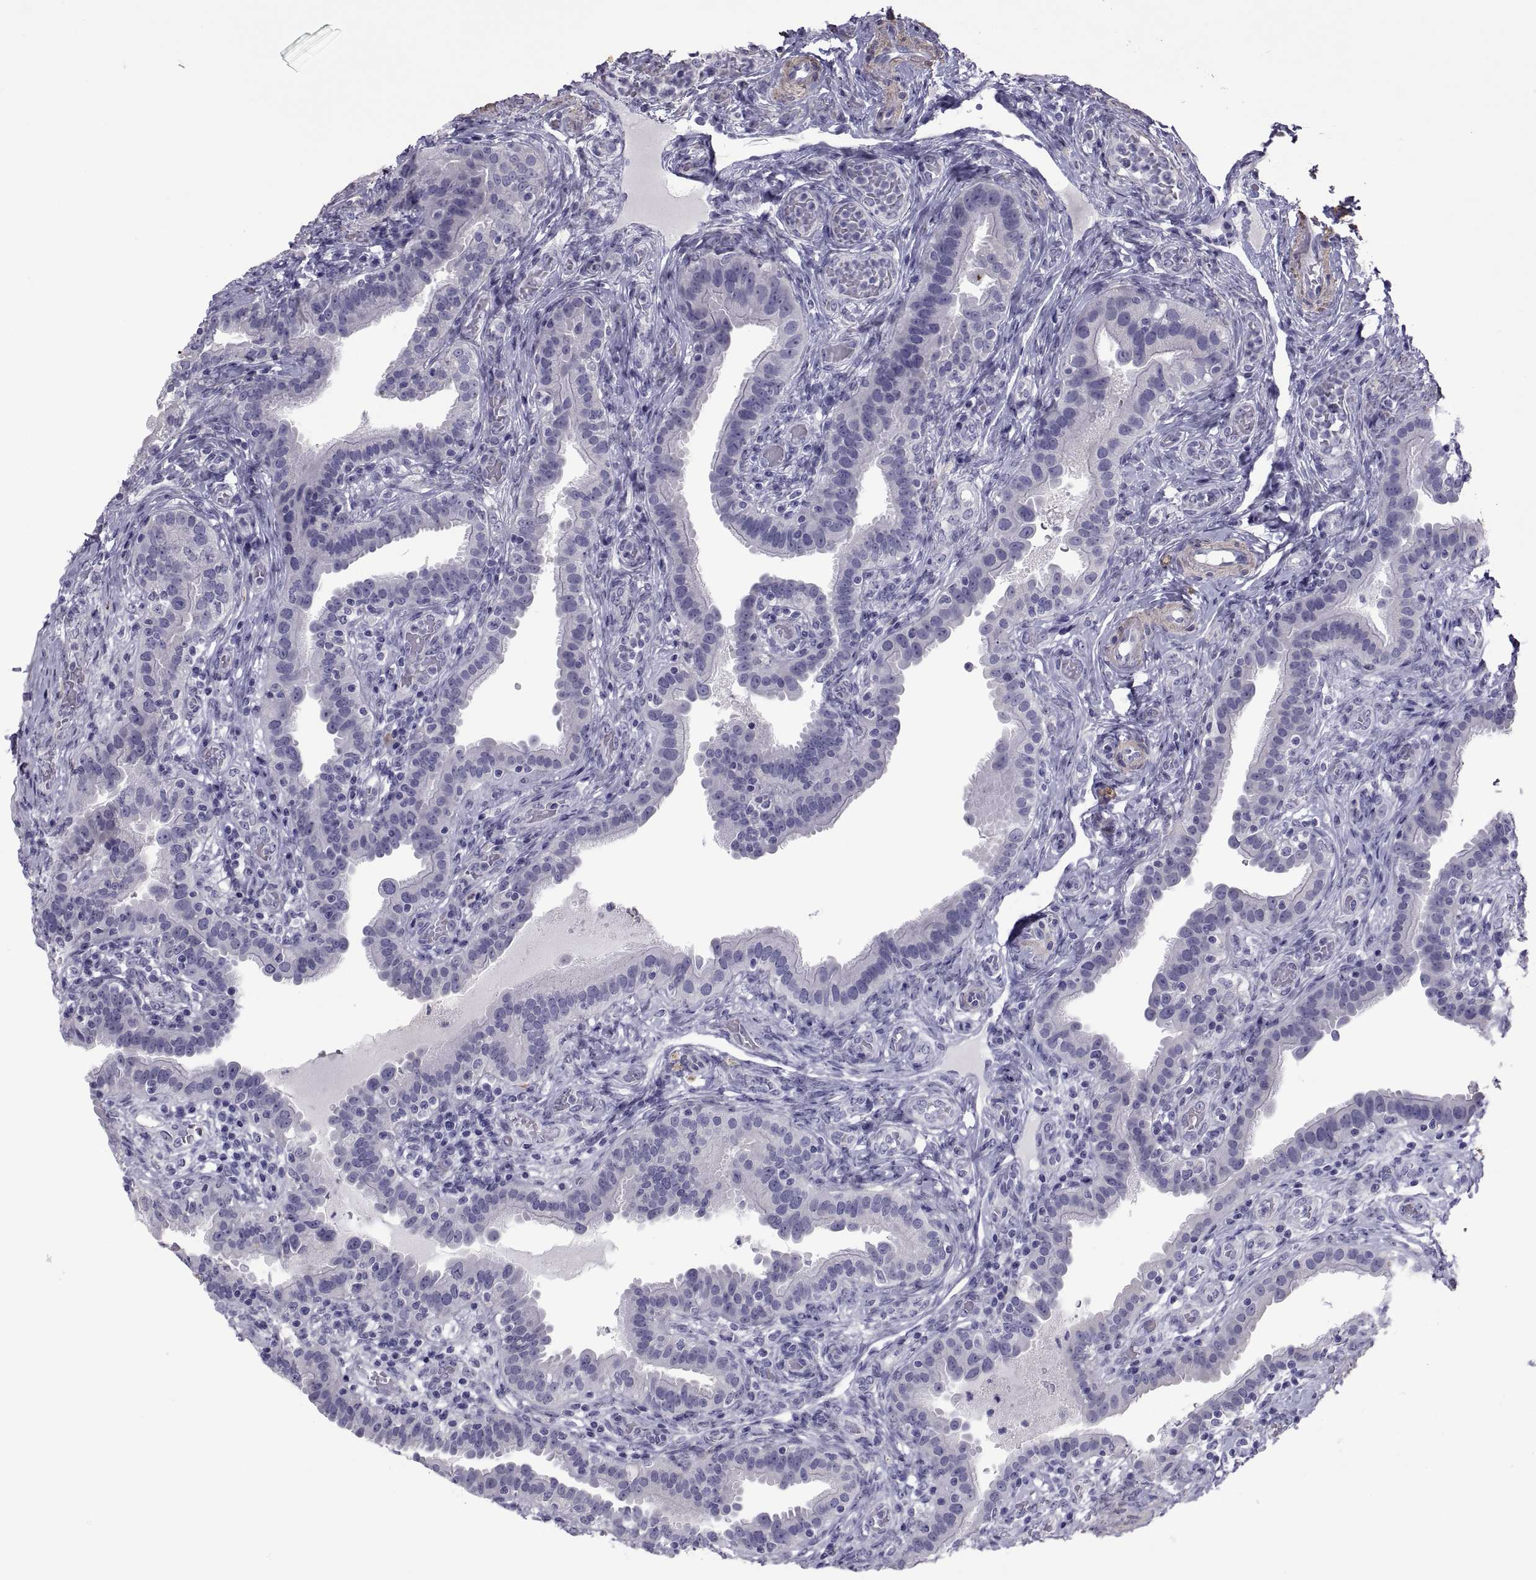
{"staining": {"intensity": "negative", "quantity": "none", "location": "none"}, "tissue": "fallopian tube", "cell_type": "Glandular cells", "image_type": "normal", "snomed": [{"axis": "morphology", "description": "Normal tissue, NOS"}, {"axis": "topography", "description": "Fallopian tube"}, {"axis": "topography", "description": "Ovary"}], "caption": "Immunohistochemistry (IHC) image of benign fallopian tube stained for a protein (brown), which reveals no positivity in glandular cells.", "gene": "MAGEB1", "patient": {"sex": "female", "age": 41}}